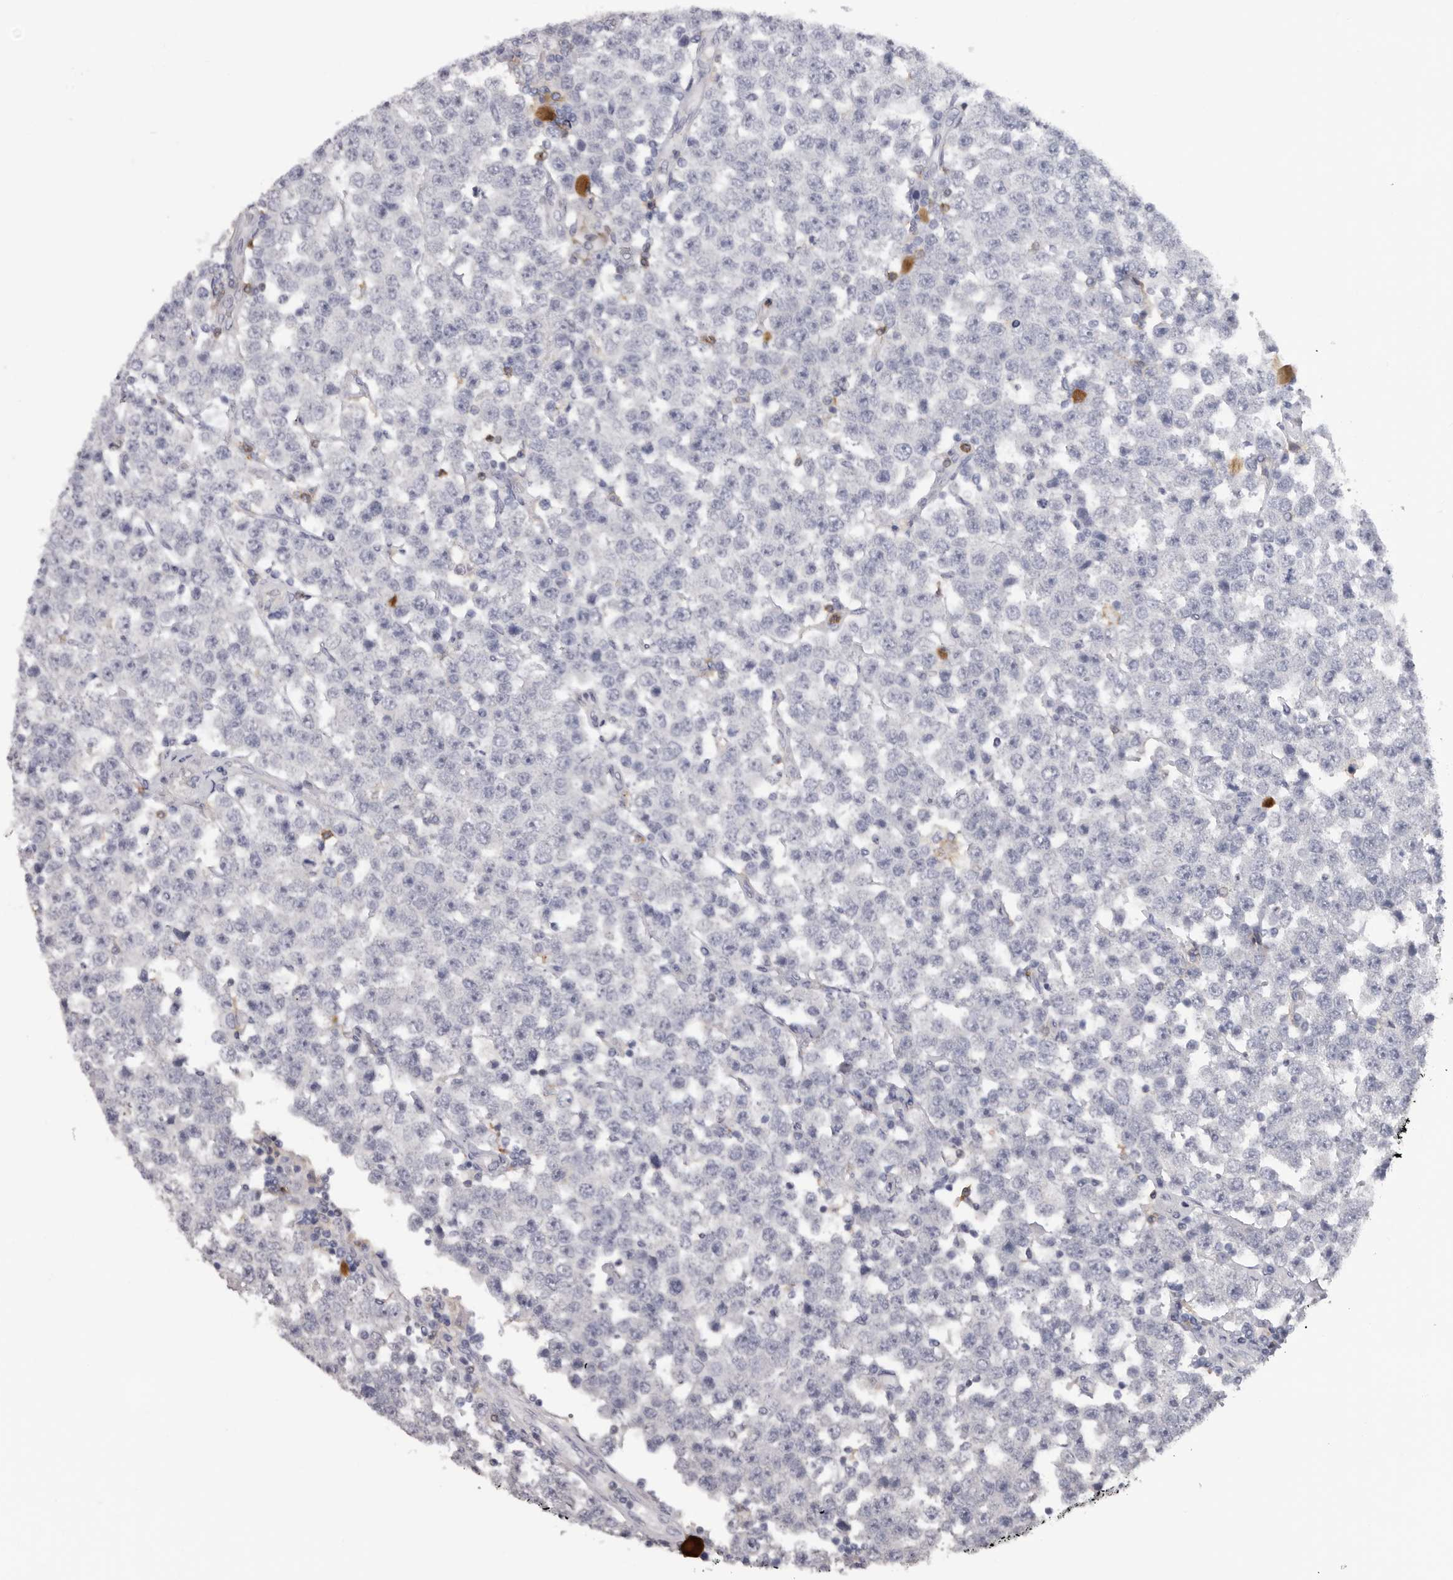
{"staining": {"intensity": "negative", "quantity": "none", "location": "none"}, "tissue": "testis cancer", "cell_type": "Tumor cells", "image_type": "cancer", "snomed": [{"axis": "morphology", "description": "Seminoma, NOS"}, {"axis": "topography", "description": "Testis"}], "caption": "Tumor cells are negative for protein expression in human testis seminoma.", "gene": "PRR12", "patient": {"sex": "male", "age": 28}}